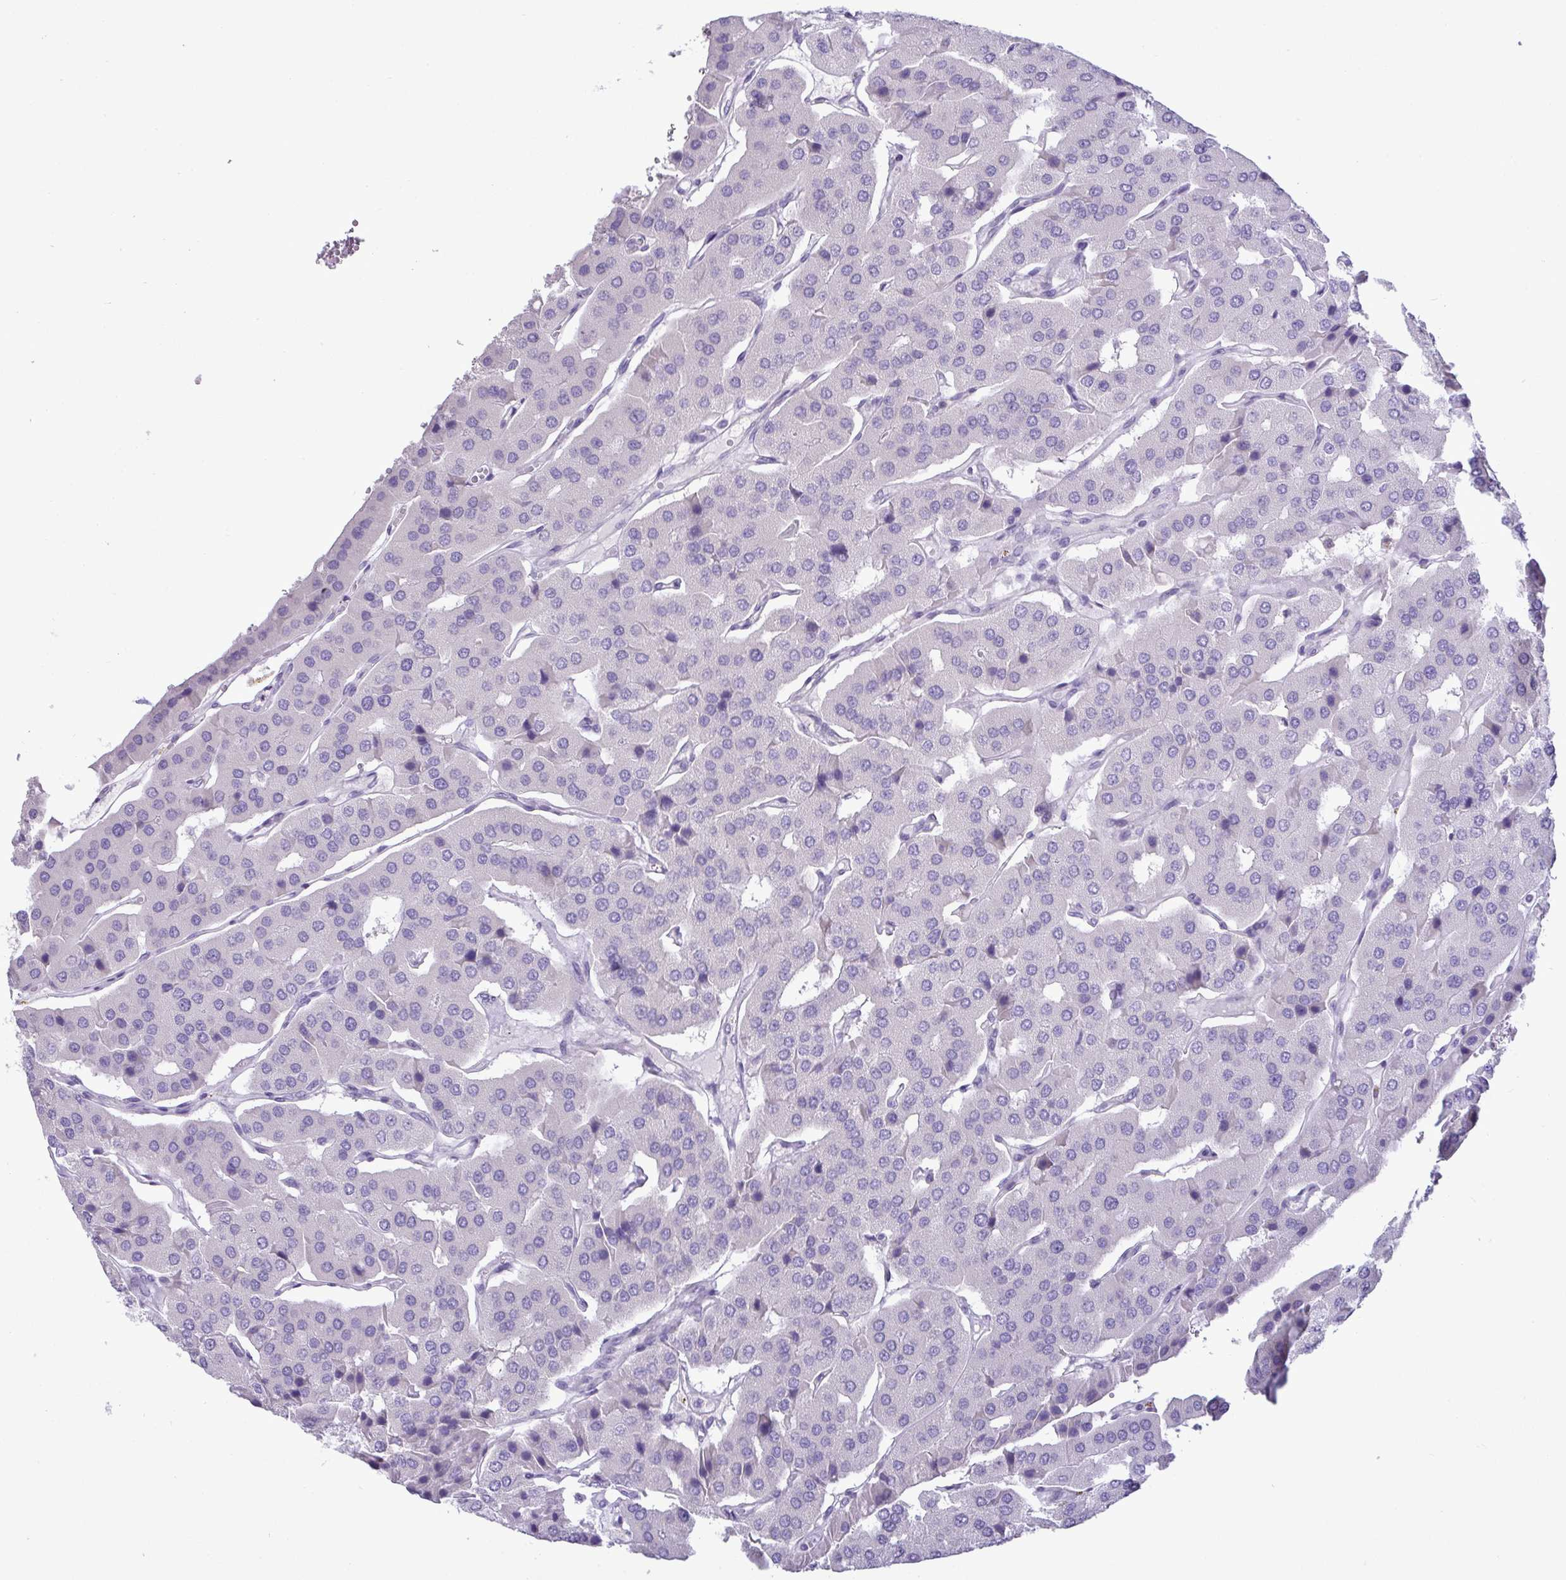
{"staining": {"intensity": "negative", "quantity": "none", "location": "none"}, "tissue": "parathyroid gland", "cell_type": "Glandular cells", "image_type": "normal", "snomed": [{"axis": "morphology", "description": "Normal tissue, NOS"}, {"axis": "morphology", "description": "Adenoma, NOS"}, {"axis": "topography", "description": "Parathyroid gland"}], "caption": "Glandular cells show no significant positivity in normal parathyroid gland. (DAB (3,3'-diaminobenzidine) IHC, high magnification).", "gene": "C4orf33", "patient": {"sex": "female", "age": 86}}